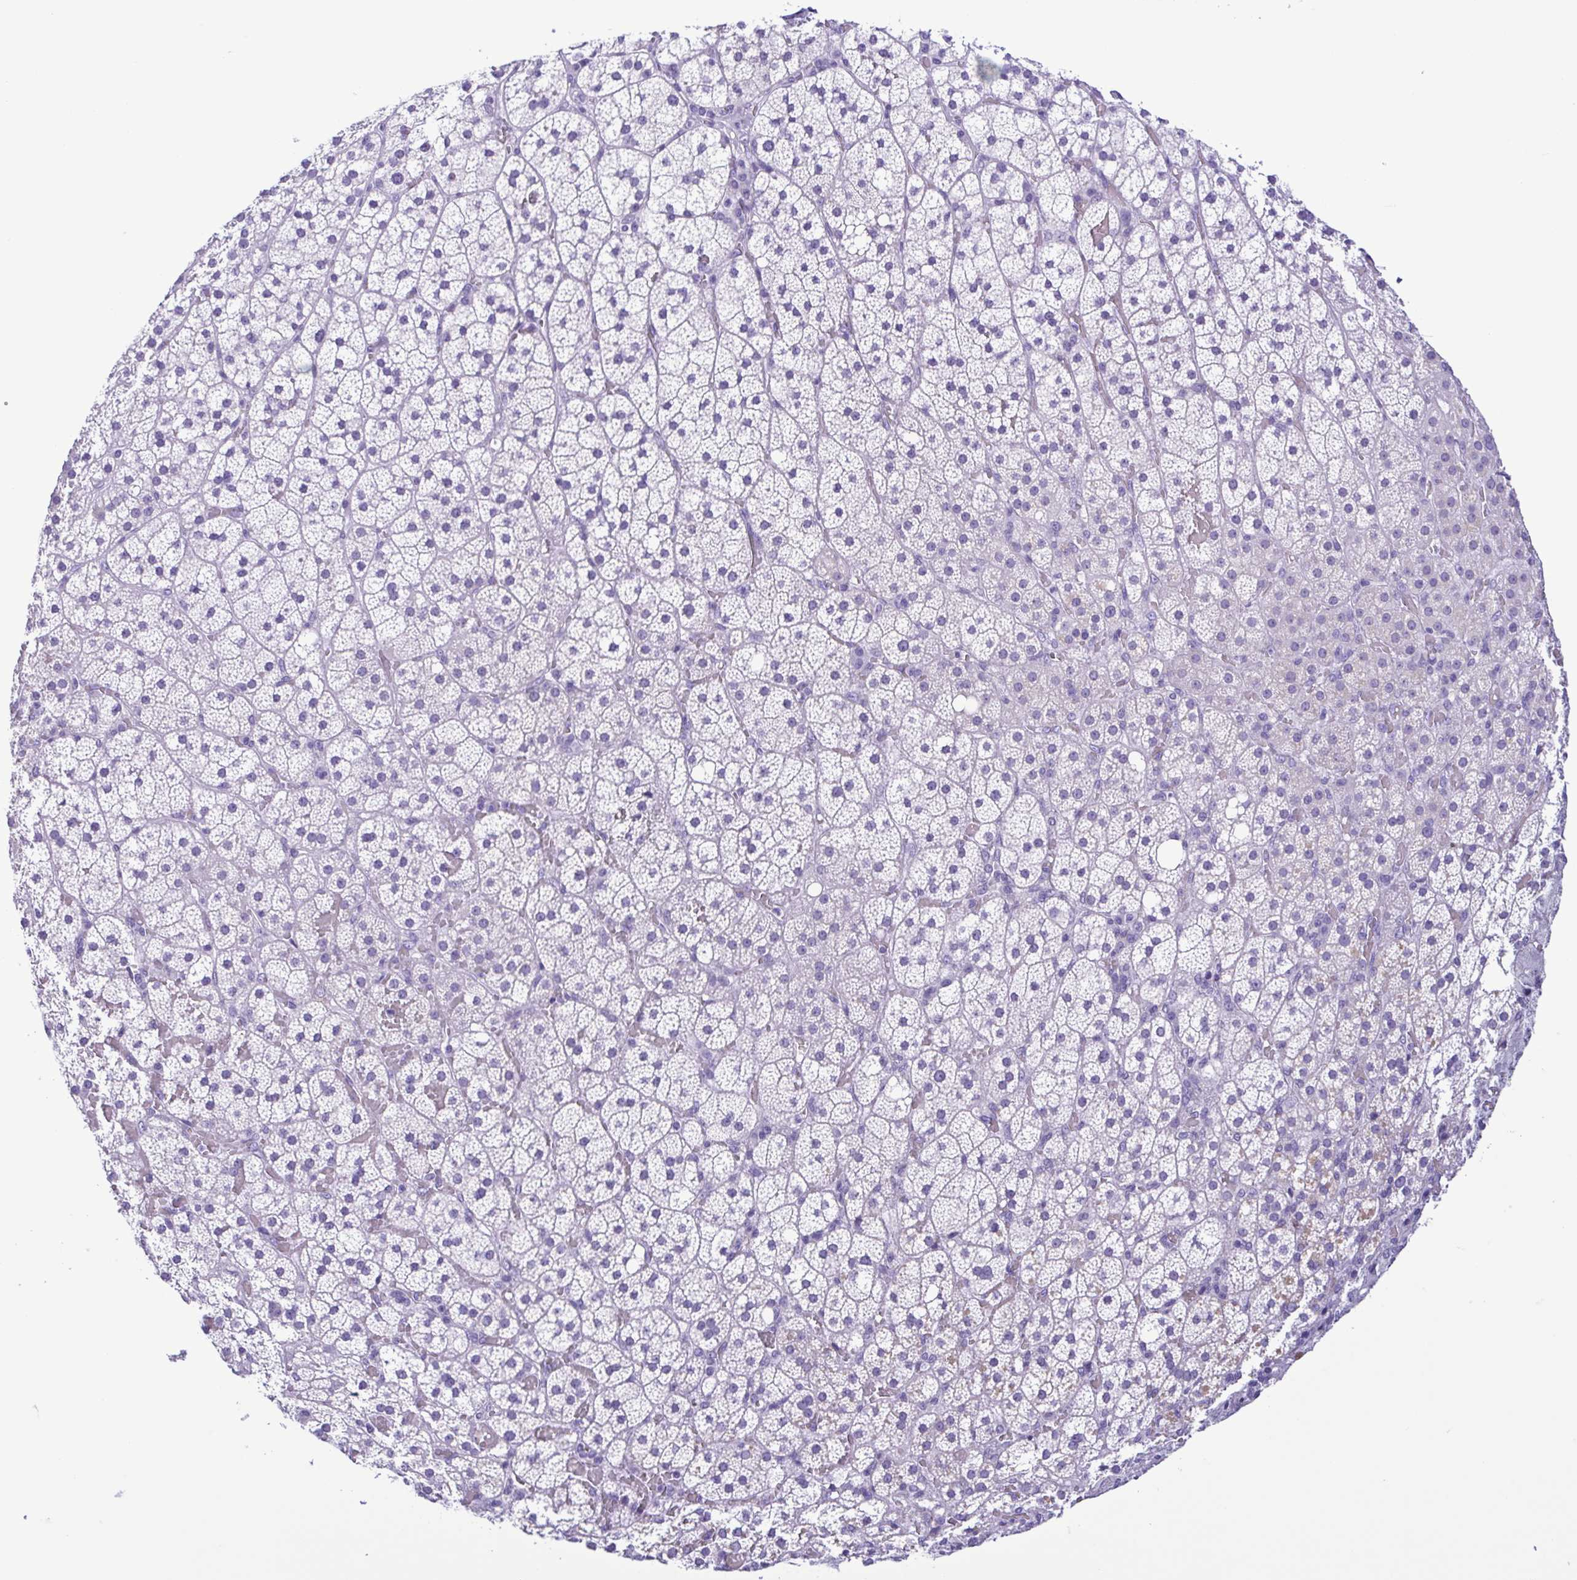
{"staining": {"intensity": "negative", "quantity": "none", "location": "none"}, "tissue": "adrenal gland", "cell_type": "Glandular cells", "image_type": "normal", "snomed": [{"axis": "morphology", "description": "Normal tissue, NOS"}, {"axis": "topography", "description": "Adrenal gland"}], "caption": "Immunohistochemistry micrograph of unremarkable adrenal gland: adrenal gland stained with DAB reveals no significant protein expression in glandular cells.", "gene": "SPATA16", "patient": {"sex": "male", "age": 53}}